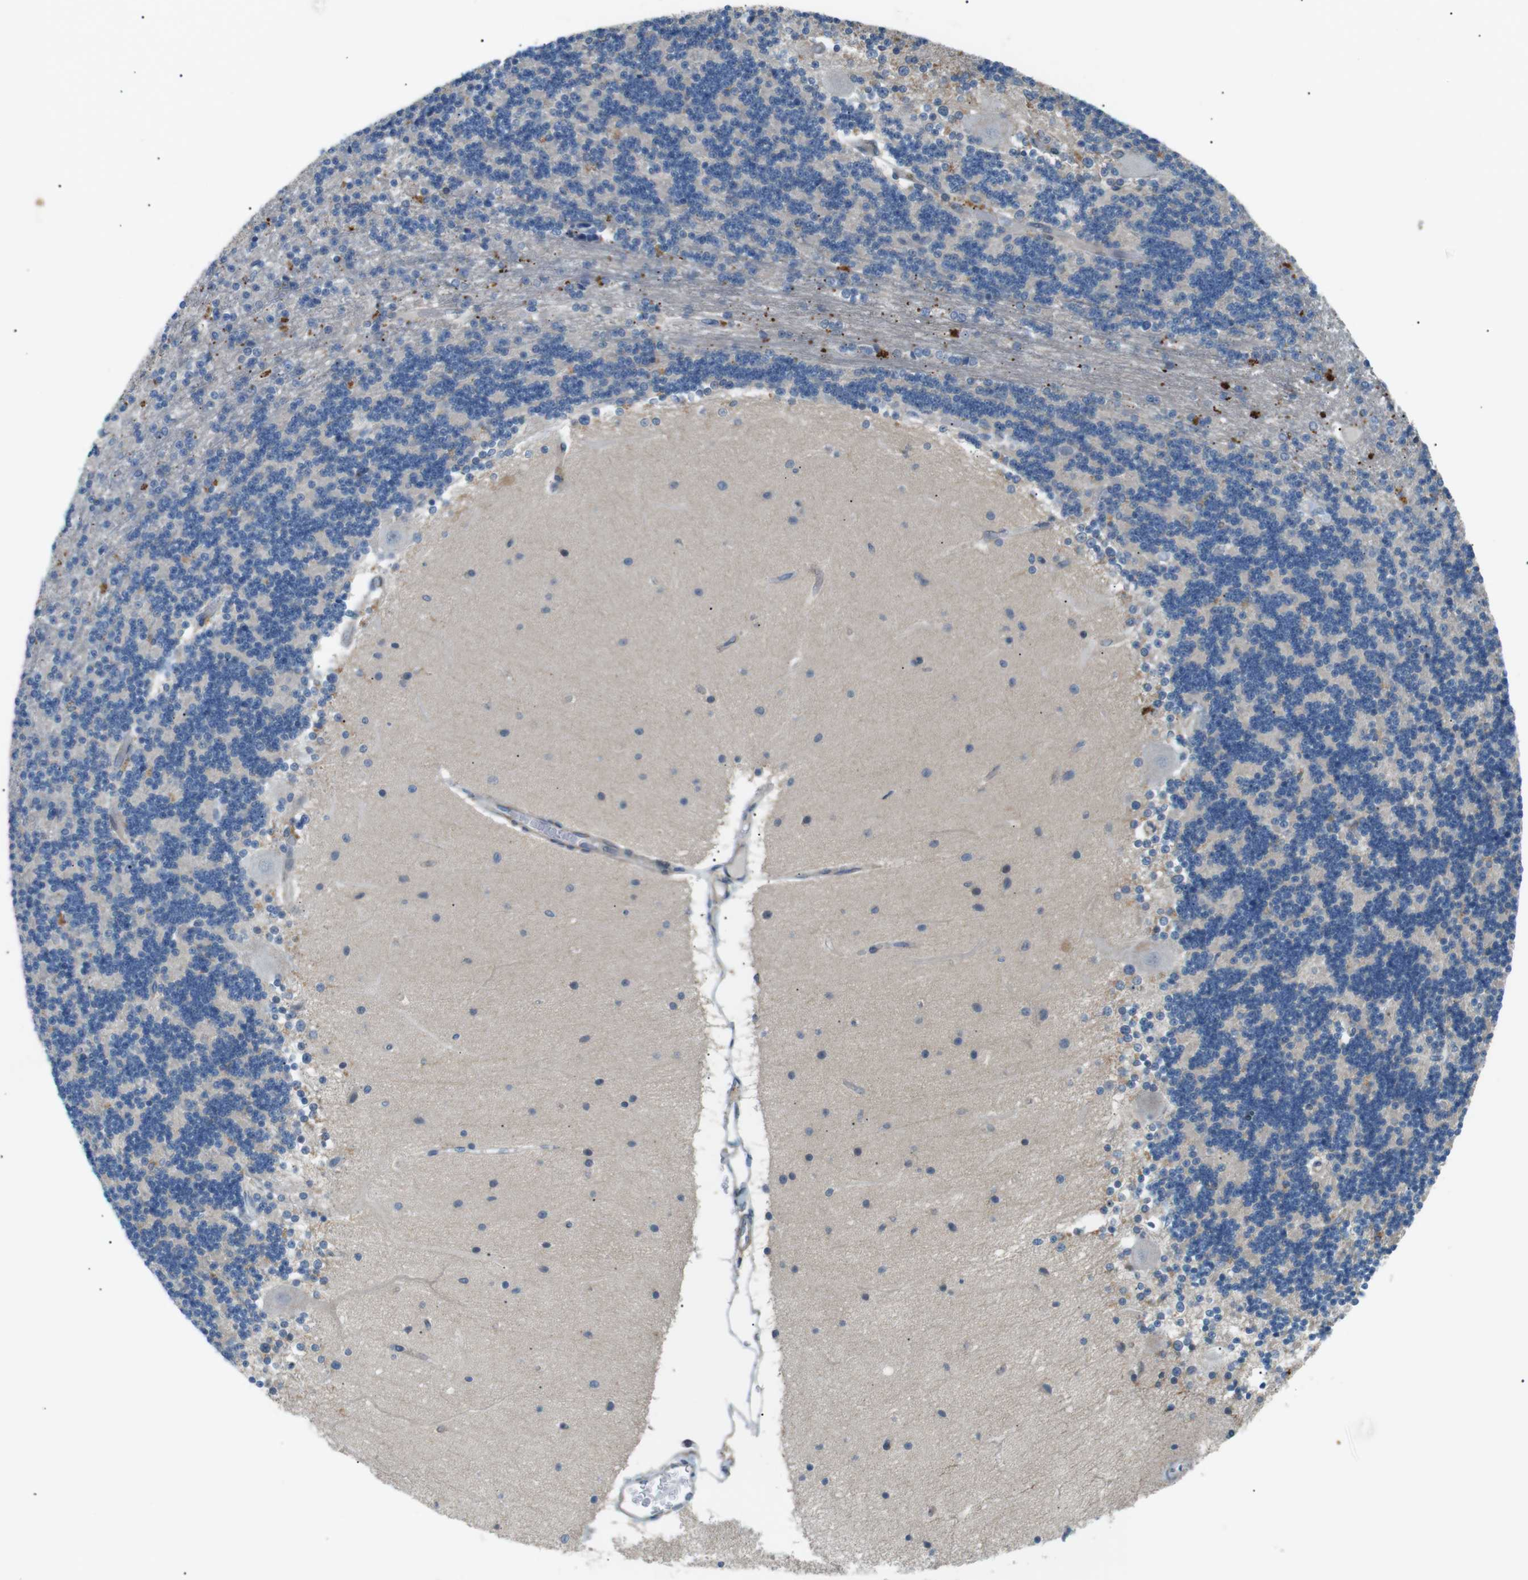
{"staining": {"intensity": "negative", "quantity": "none", "location": "none"}, "tissue": "cerebellum", "cell_type": "Cells in granular layer", "image_type": "normal", "snomed": [{"axis": "morphology", "description": "Normal tissue, NOS"}, {"axis": "topography", "description": "Cerebellum"}], "caption": "High magnification brightfield microscopy of normal cerebellum stained with DAB (brown) and counterstained with hematoxylin (blue): cells in granular layer show no significant staining.", "gene": "MTARC2", "patient": {"sex": "female", "age": 54}}